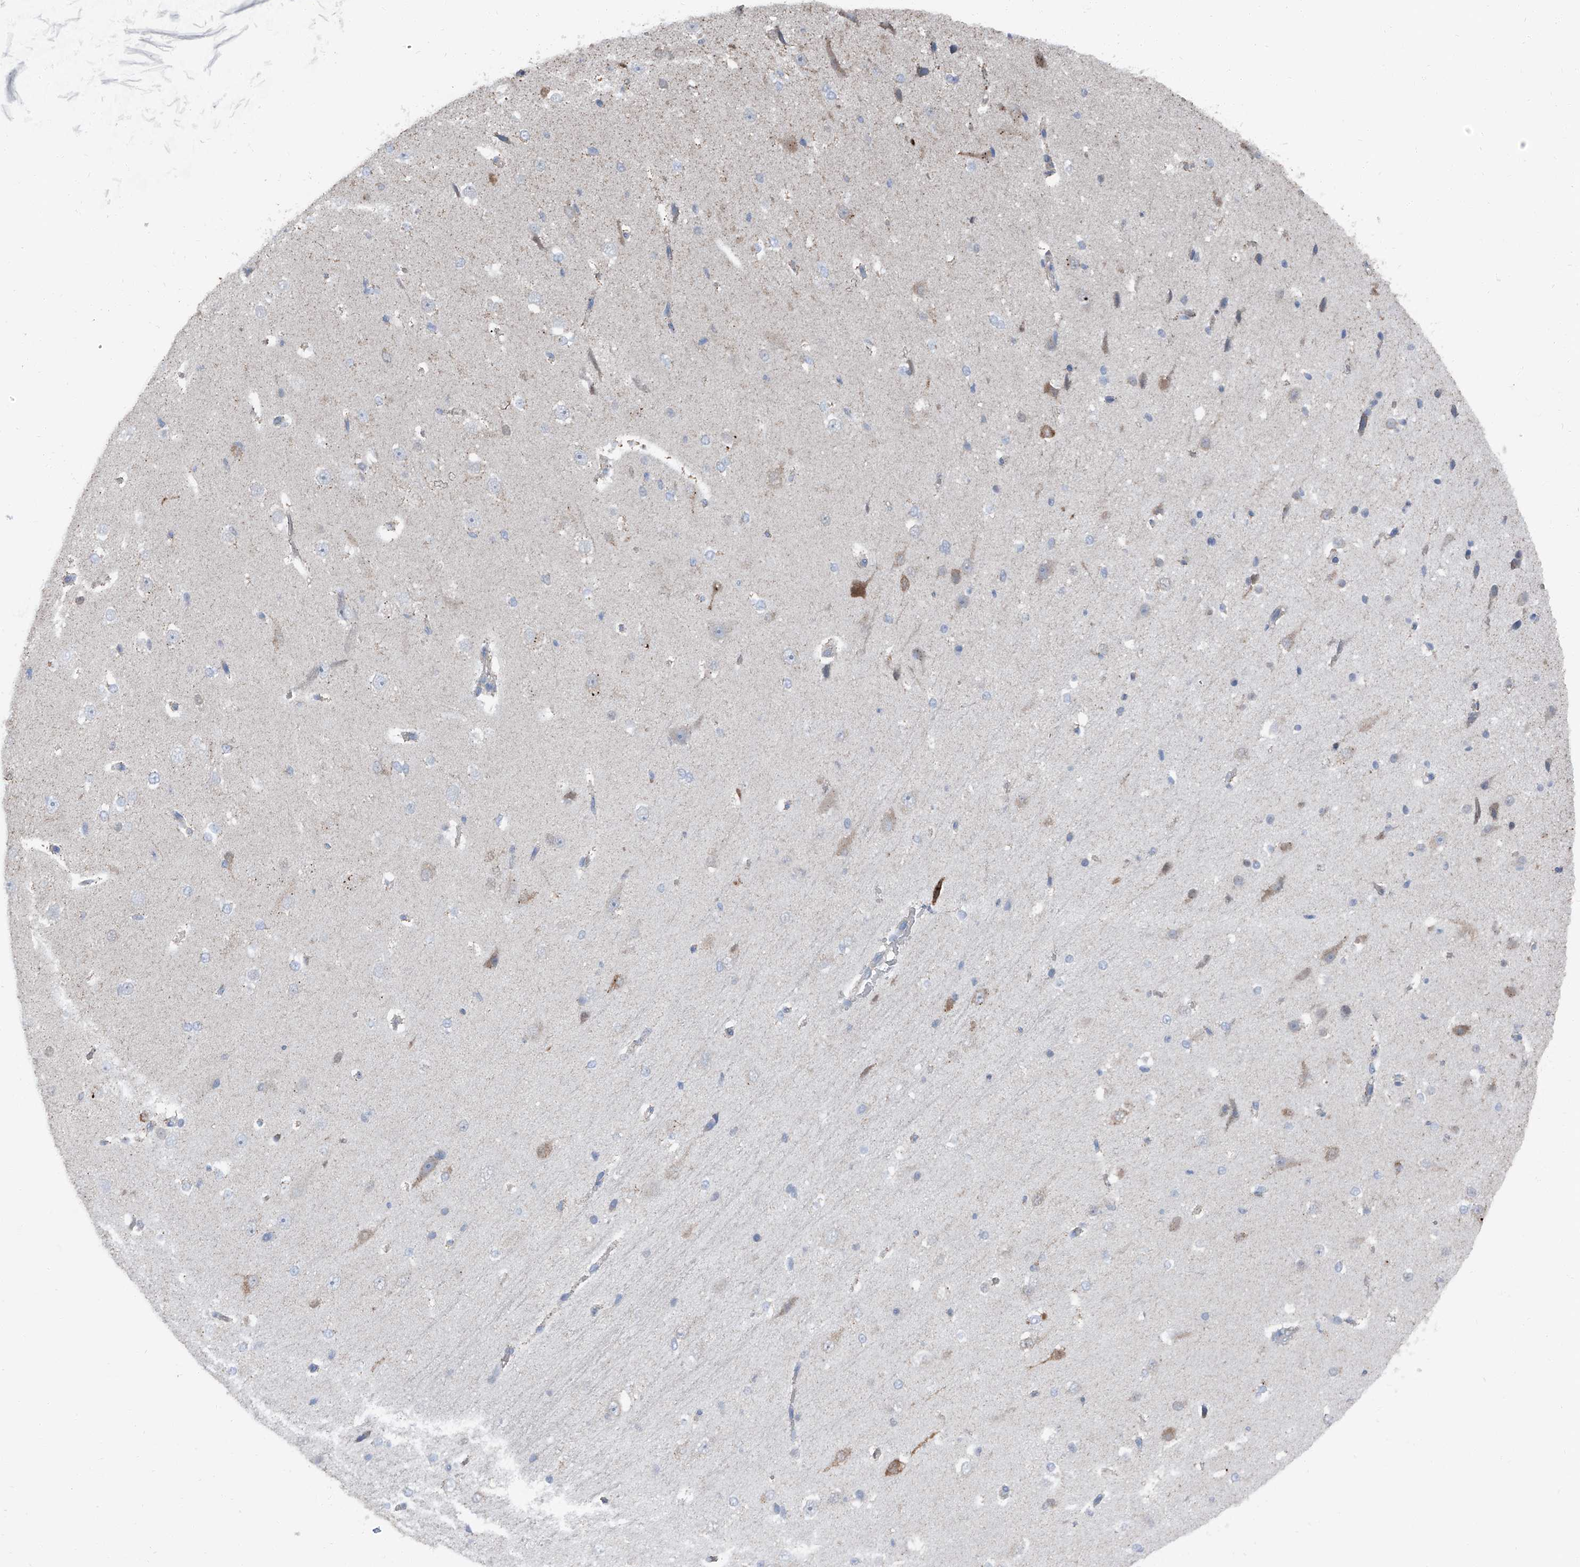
{"staining": {"intensity": "weak", "quantity": "<25%", "location": "cytoplasmic/membranous"}, "tissue": "cerebral cortex", "cell_type": "Endothelial cells", "image_type": "normal", "snomed": [{"axis": "morphology", "description": "Normal tissue, NOS"}, {"axis": "morphology", "description": "Developmental malformation"}, {"axis": "topography", "description": "Cerebral cortex"}], "caption": "A histopathology image of cerebral cortex stained for a protein reveals no brown staining in endothelial cells.", "gene": "GPR142", "patient": {"sex": "female", "age": 30}}